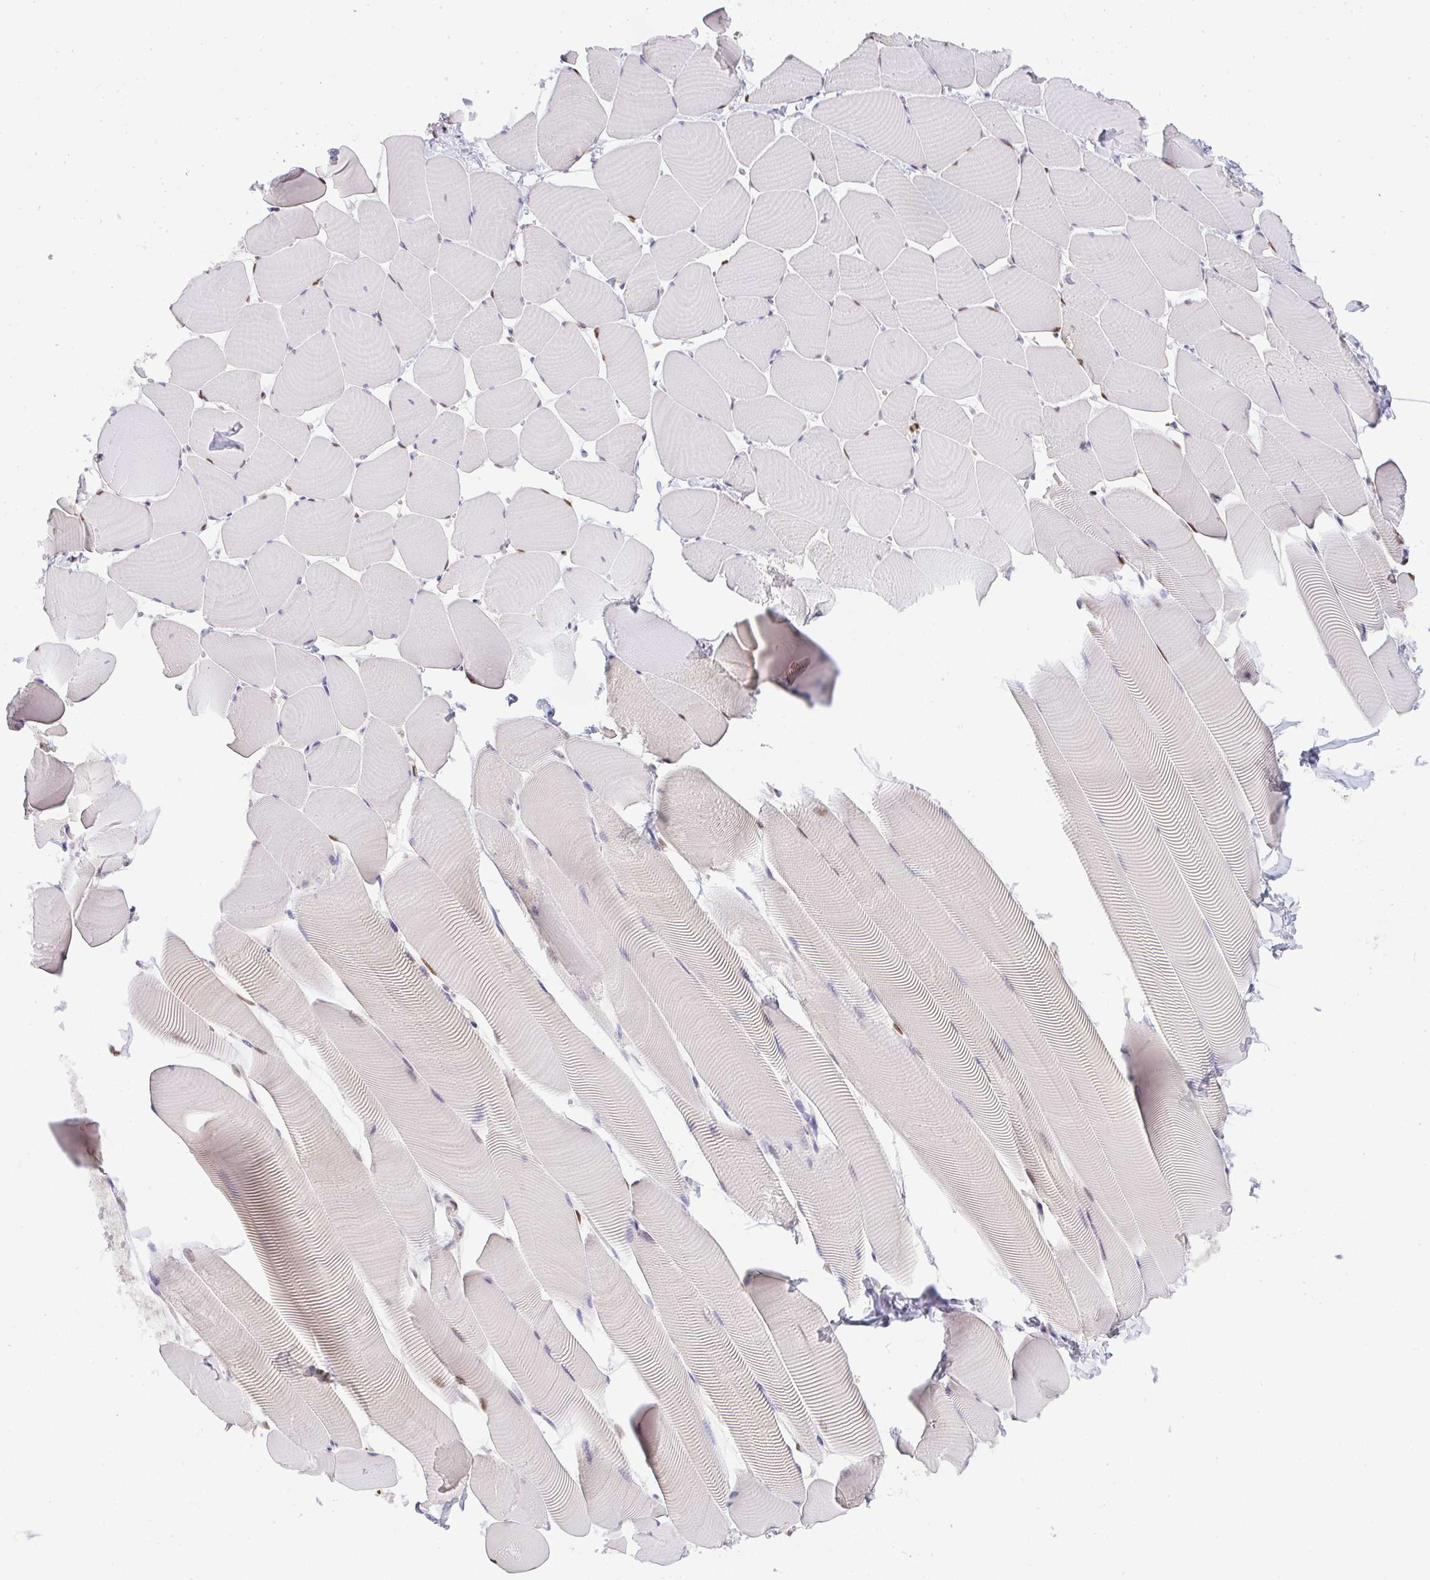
{"staining": {"intensity": "weak", "quantity": "25%-75%", "location": "nuclear"}, "tissue": "skeletal muscle", "cell_type": "Myocytes", "image_type": "normal", "snomed": [{"axis": "morphology", "description": "Normal tissue, NOS"}, {"axis": "topography", "description": "Skeletal muscle"}], "caption": "A brown stain highlights weak nuclear expression of a protein in myocytes of normal skeletal muscle.", "gene": "BBX", "patient": {"sex": "male", "age": 25}}